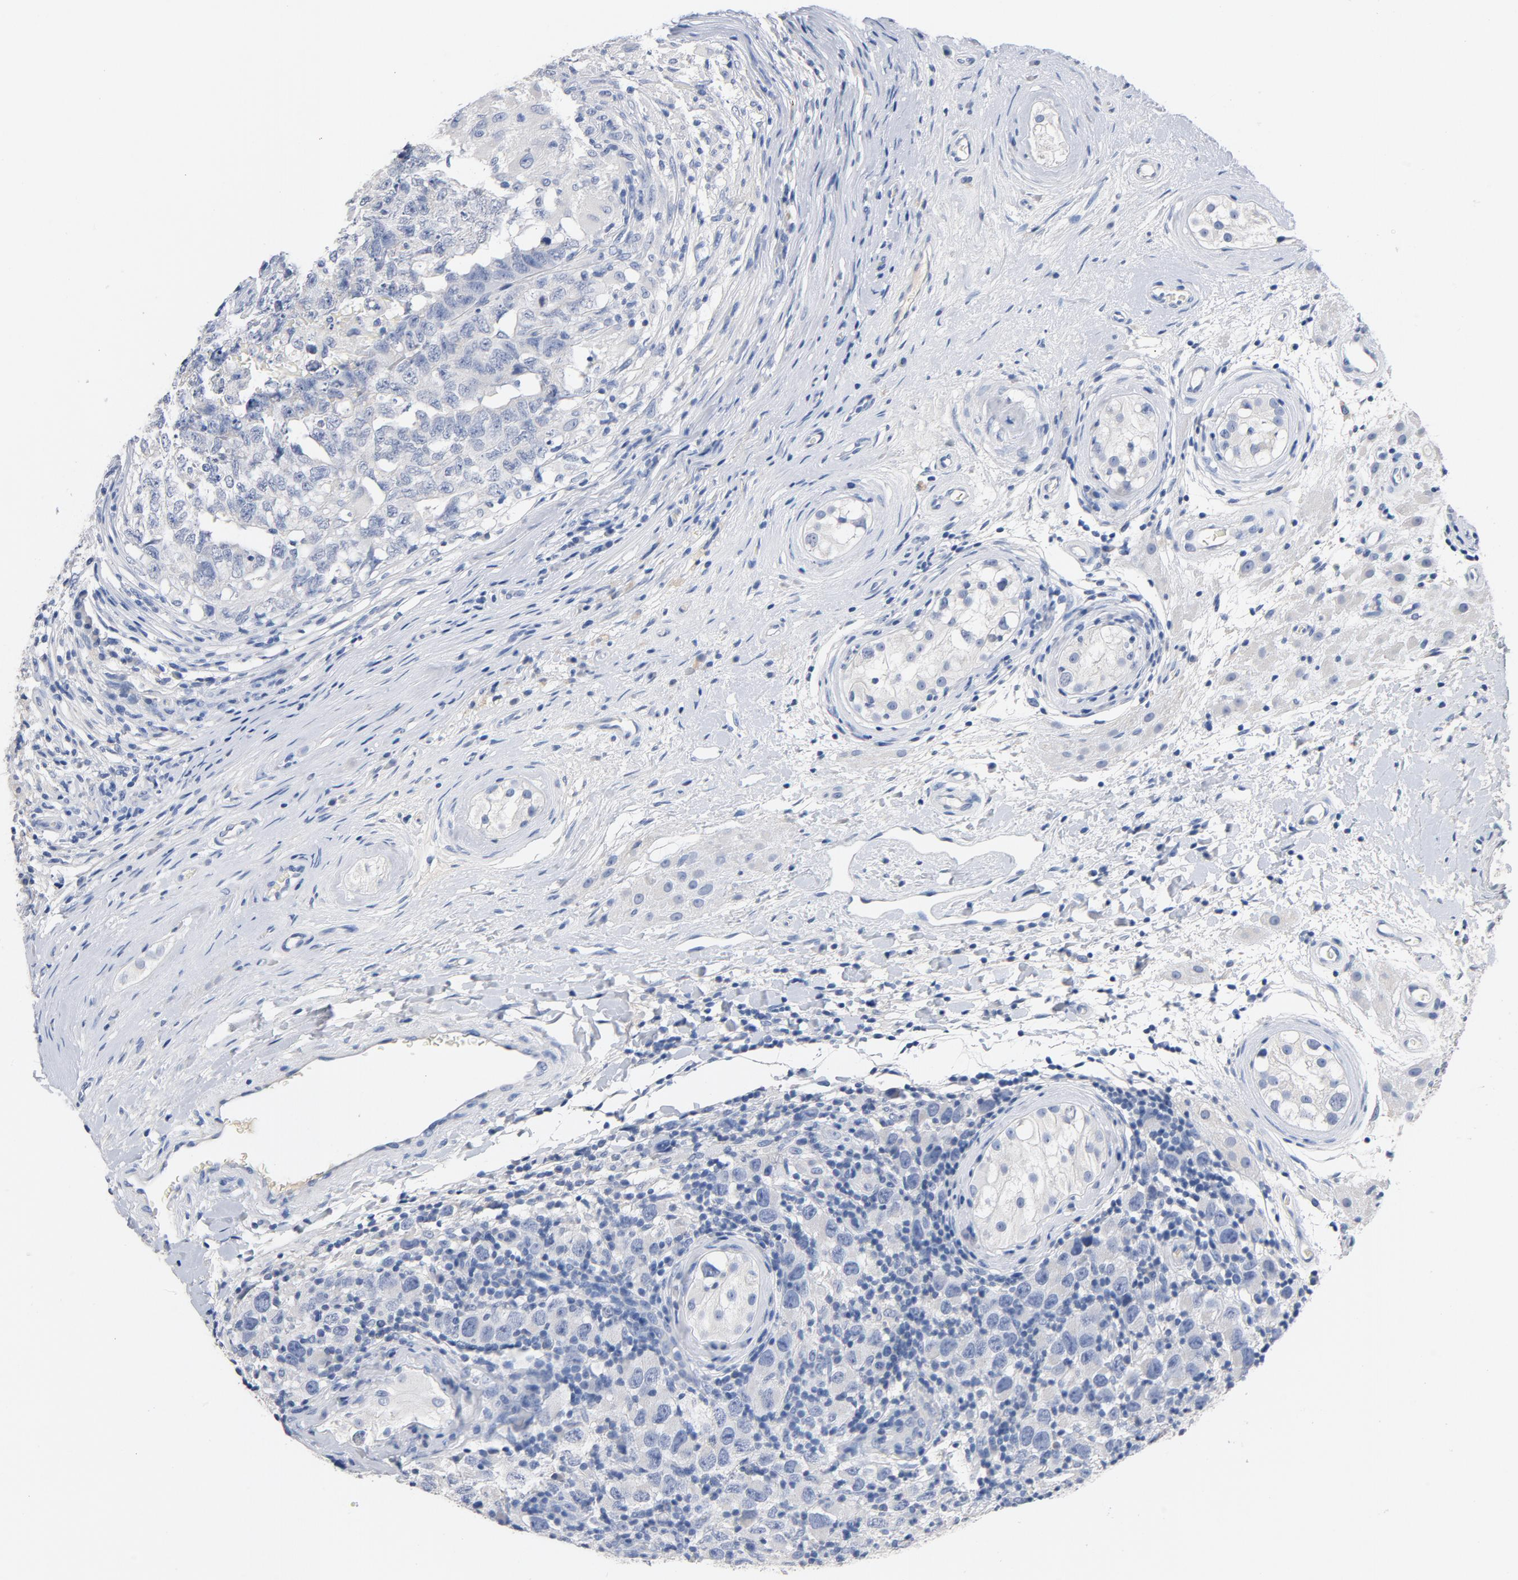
{"staining": {"intensity": "negative", "quantity": "none", "location": "none"}, "tissue": "testis cancer", "cell_type": "Tumor cells", "image_type": "cancer", "snomed": [{"axis": "morphology", "description": "Carcinoma, Embryonal, NOS"}, {"axis": "topography", "description": "Testis"}], "caption": "IHC of human testis cancer shows no positivity in tumor cells.", "gene": "ZCCHC13", "patient": {"sex": "male", "age": 21}}